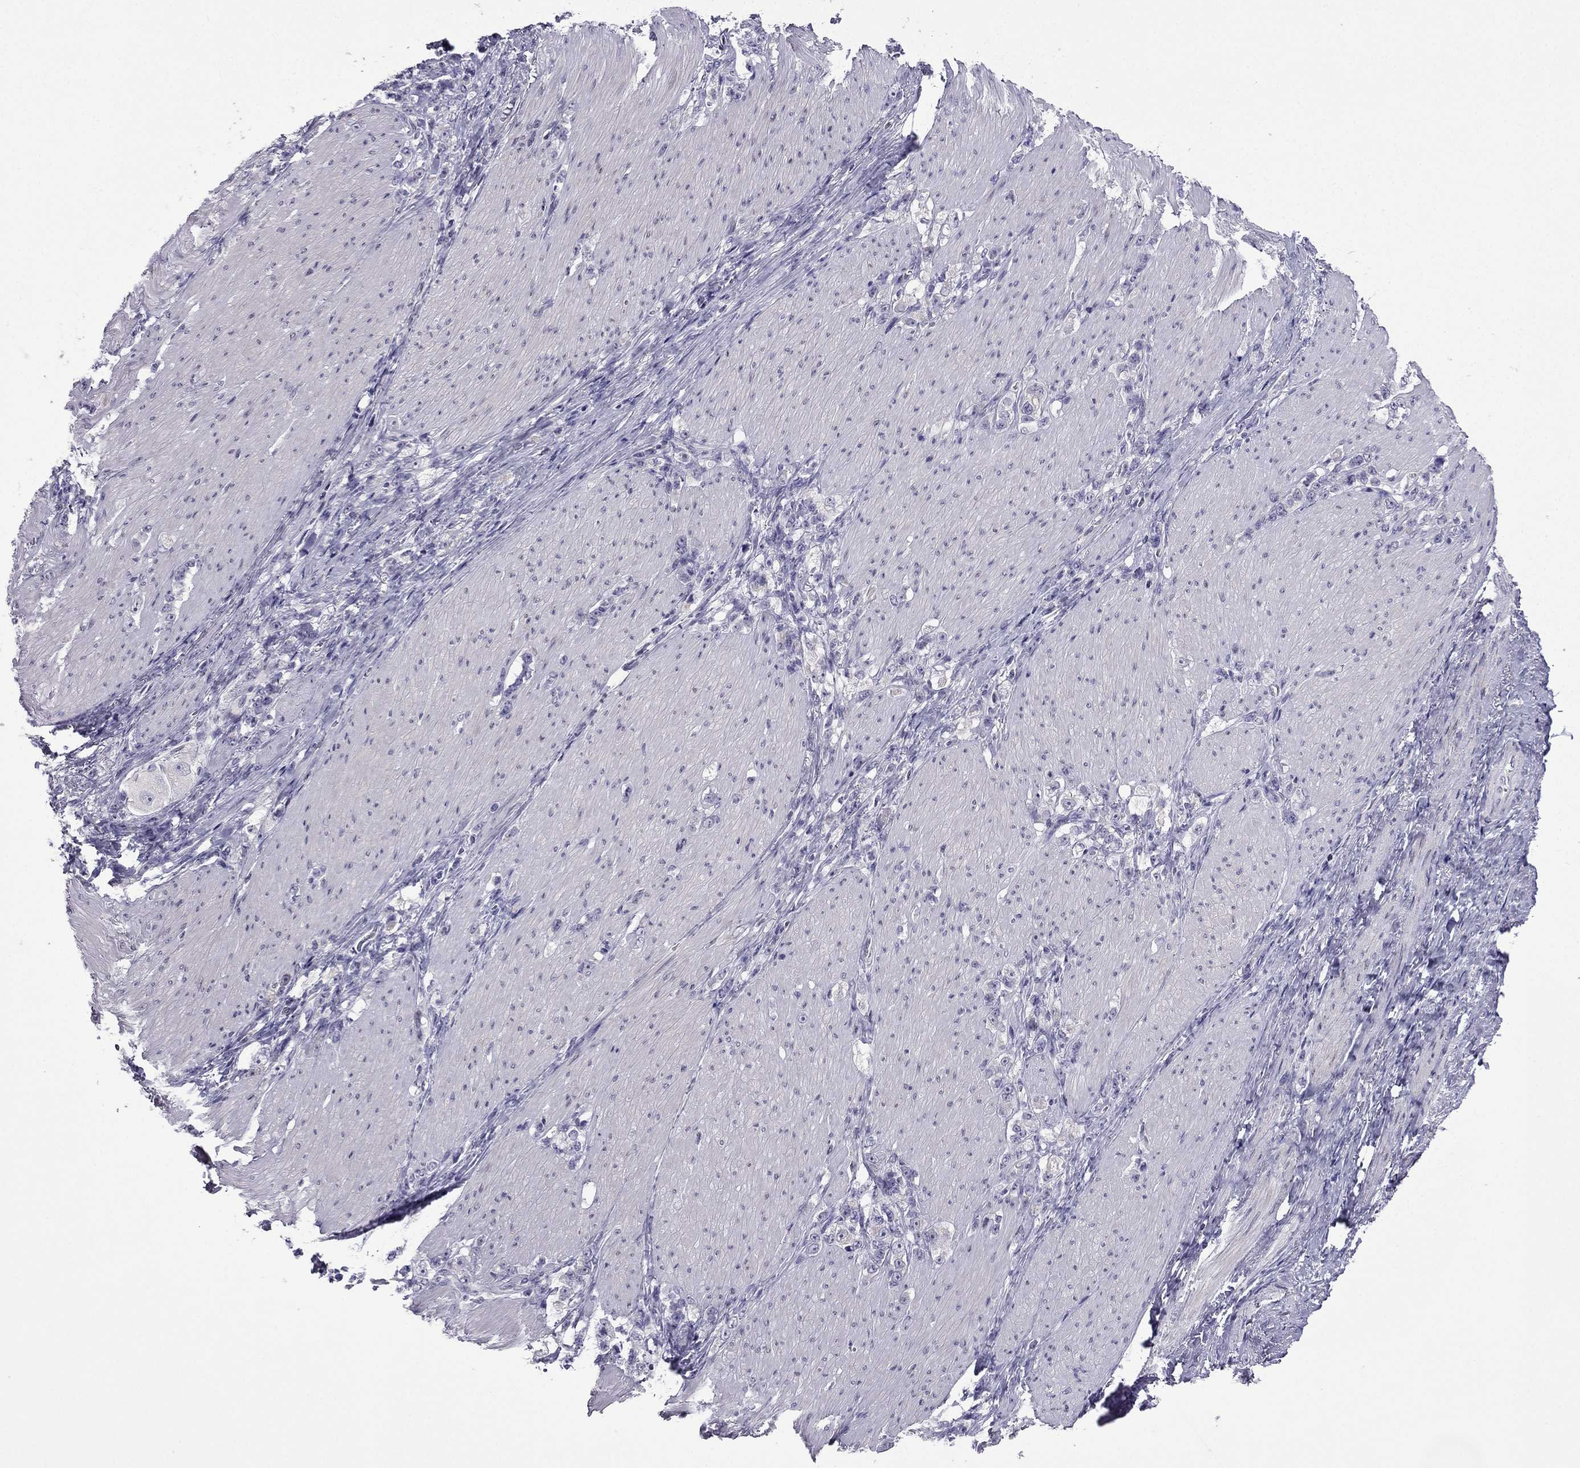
{"staining": {"intensity": "negative", "quantity": "none", "location": "none"}, "tissue": "stomach cancer", "cell_type": "Tumor cells", "image_type": "cancer", "snomed": [{"axis": "morphology", "description": "Adenocarcinoma, NOS"}, {"axis": "topography", "description": "Stomach, lower"}], "caption": "Immunohistochemical staining of stomach cancer (adenocarcinoma) demonstrates no significant expression in tumor cells. (DAB (3,3'-diaminobenzidine) immunohistochemistry with hematoxylin counter stain).", "gene": "POM121L12", "patient": {"sex": "male", "age": 88}}